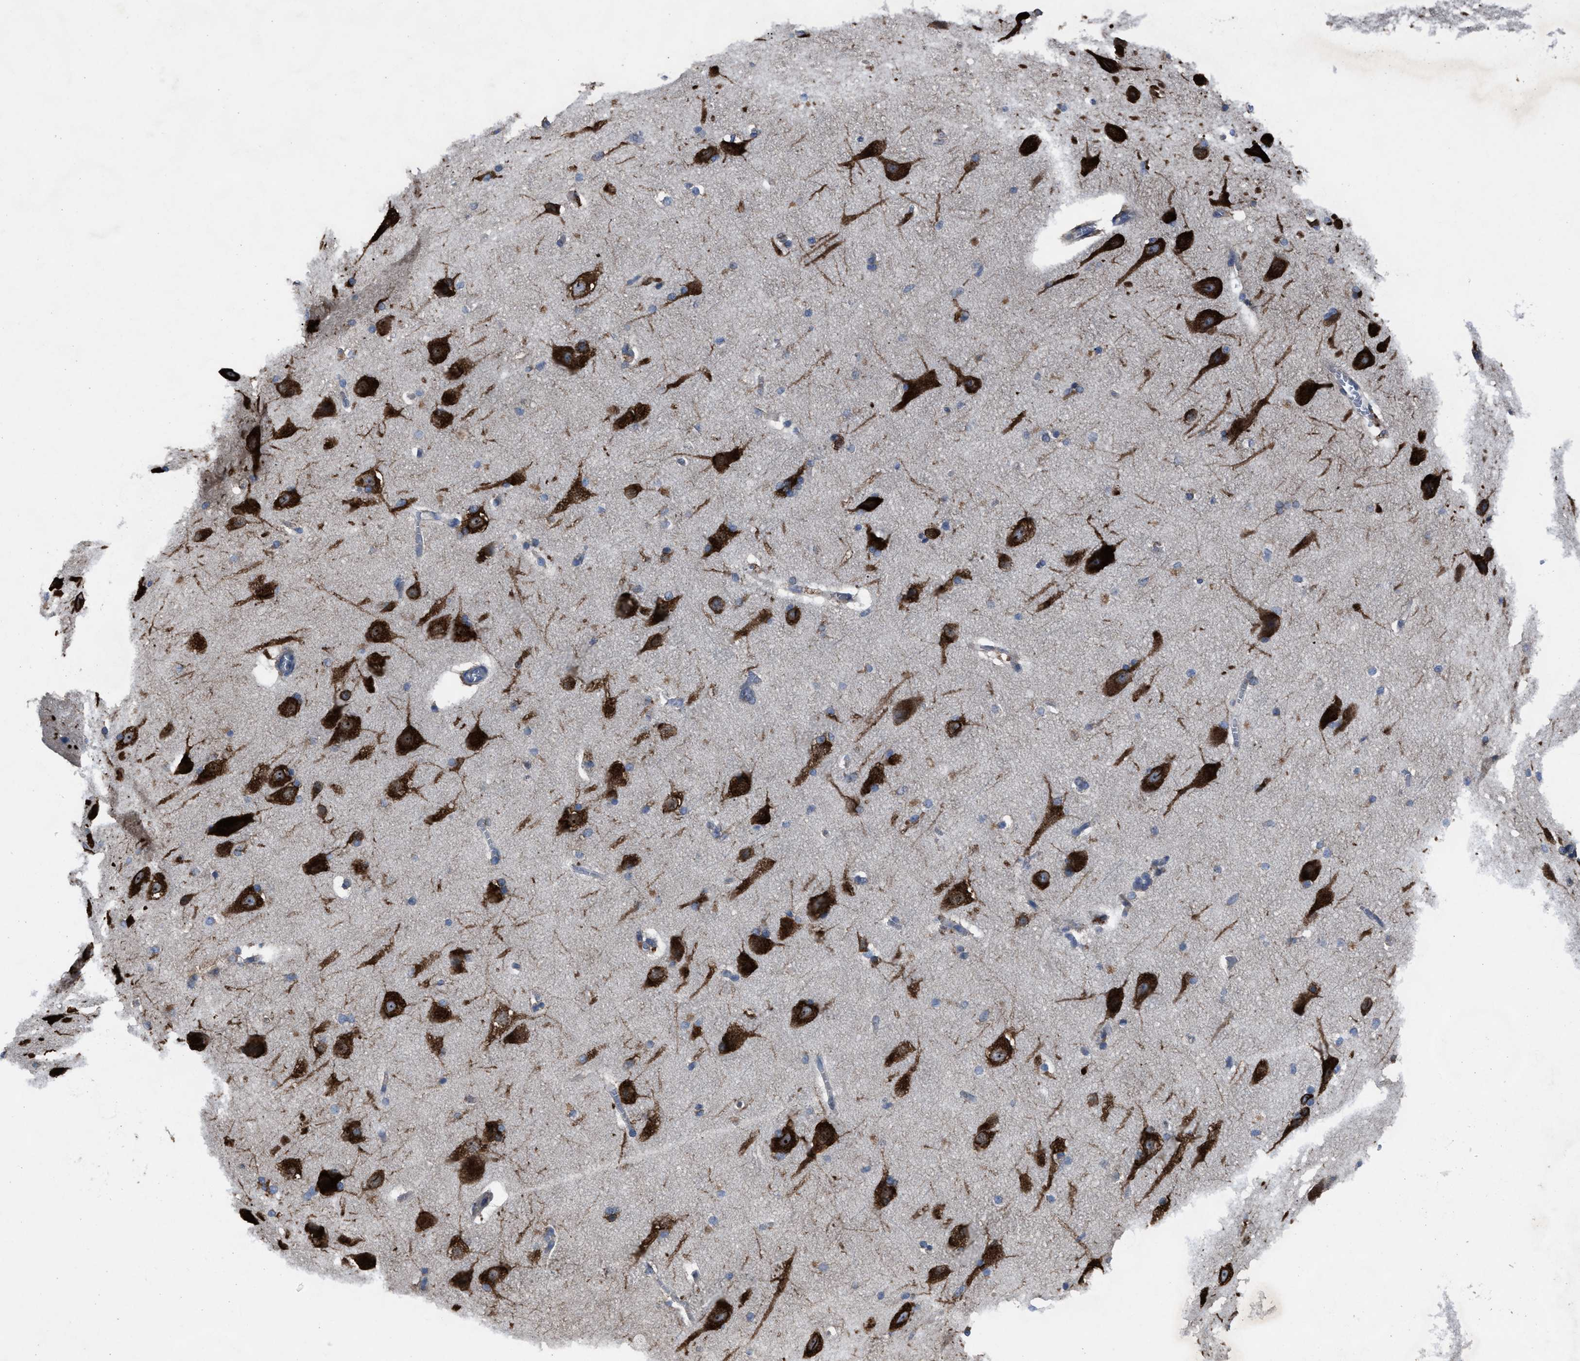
{"staining": {"intensity": "negative", "quantity": "none", "location": "none"}, "tissue": "cerebral cortex", "cell_type": "Endothelial cells", "image_type": "normal", "snomed": [{"axis": "morphology", "description": "Normal tissue, NOS"}, {"axis": "topography", "description": "Cerebral cortex"}, {"axis": "topography", "description": "Hippocampus"}], "caption": "Protein analysis of benign cerebral cortex exhibits no significant positivity in endothelial cells.", "gene": "UPF1", "patient": {"sex": "female", "age": 19}}